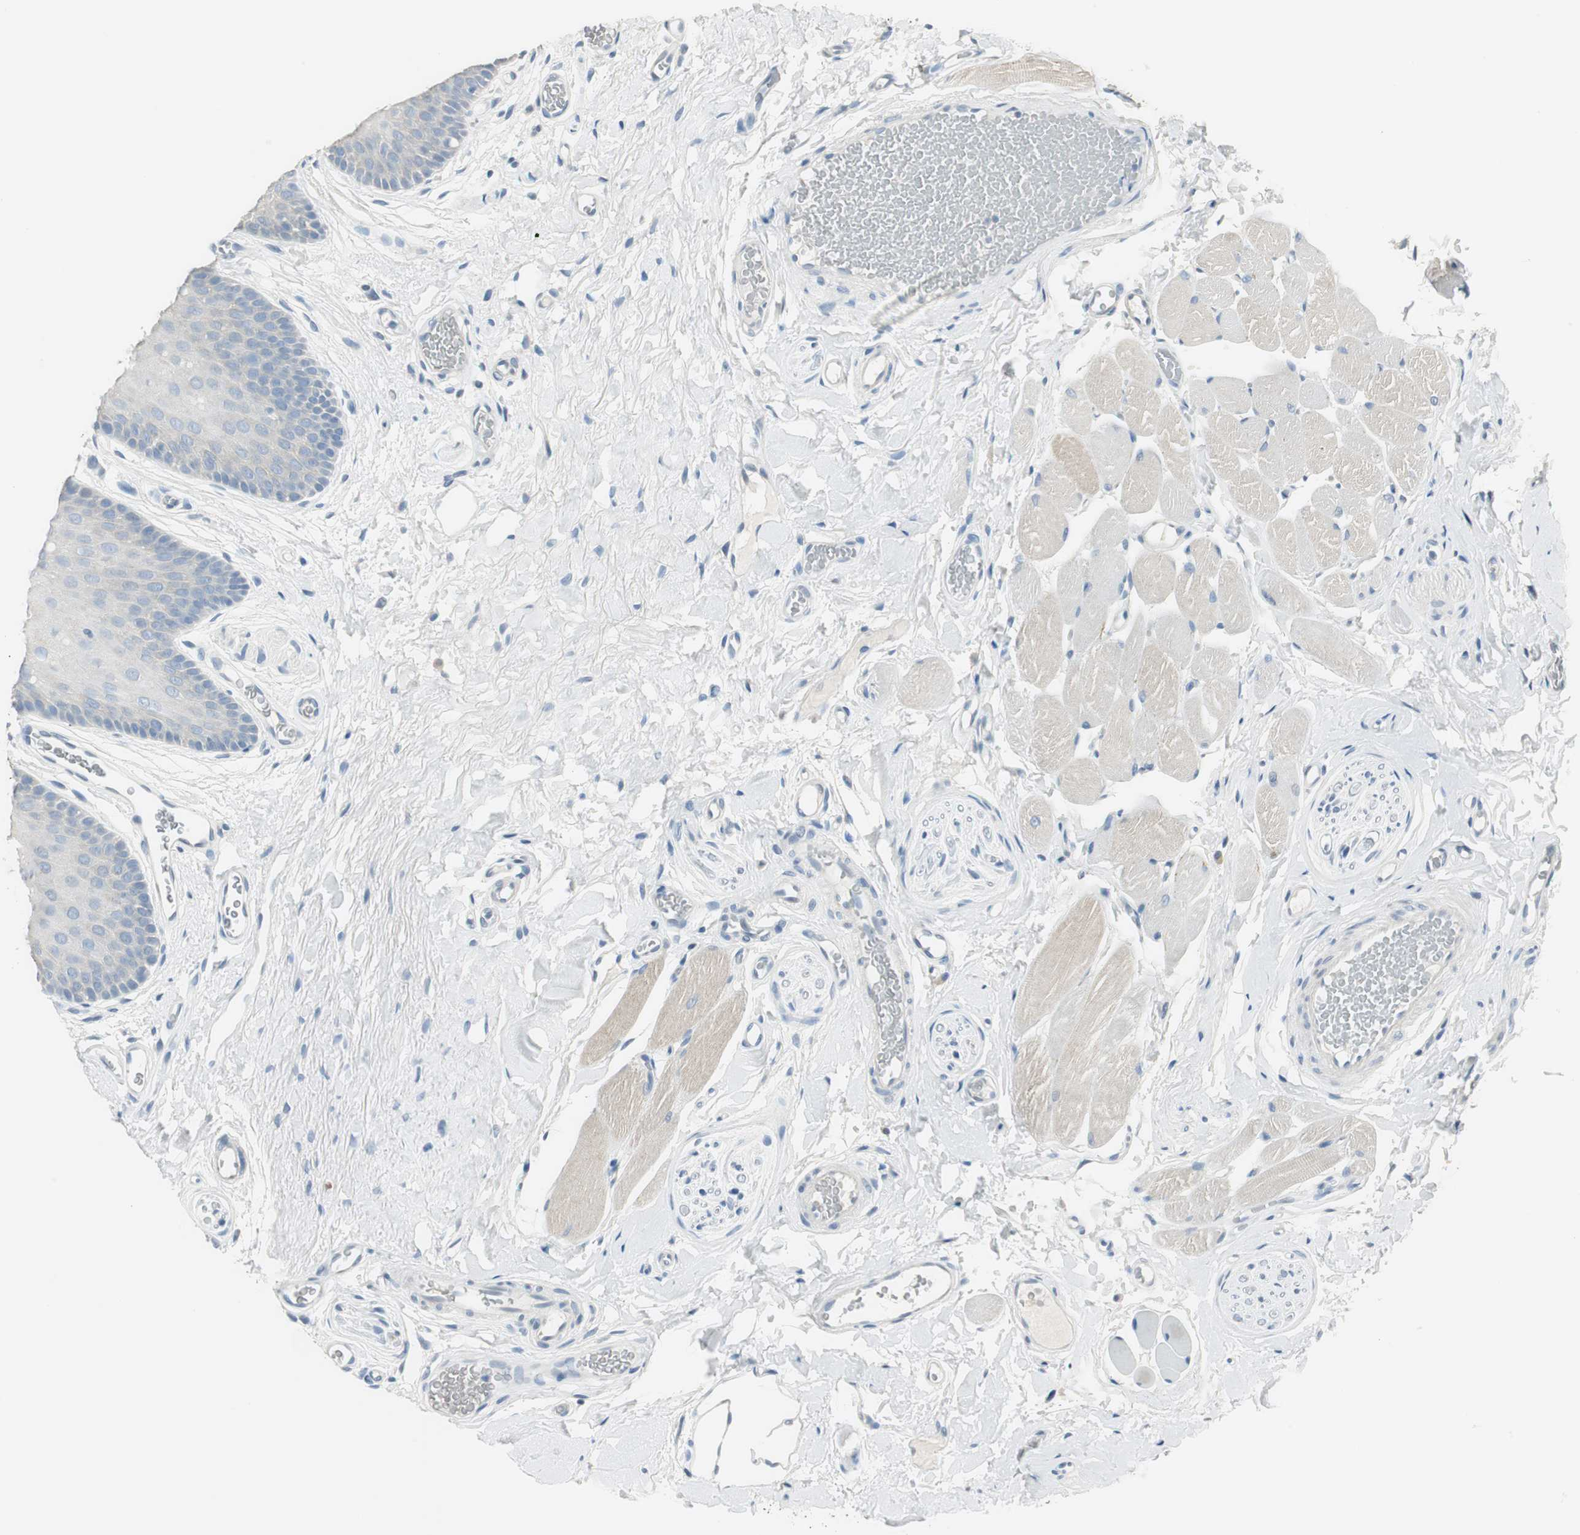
{"staining": {"intensity": "negative", "quantity": "none", "location": "none"}, "tissue": "oral mucosa", "cell_type": "Squamous epithelial cells", "image_type": "normal", "snomed": [{"axis": "morphology", "description": "Normal tissue, NOS"}, {"axis": "topography", "description": "Oral tissue"}], "caption": "Immunohistochemical staining of unremarkable human oral mucosa reveals no significant expression in squamous epithelial cells. Nuclei are stained in blue.", "gene": "MSTO1", "patient": {"sex": "male", "age": 54}}